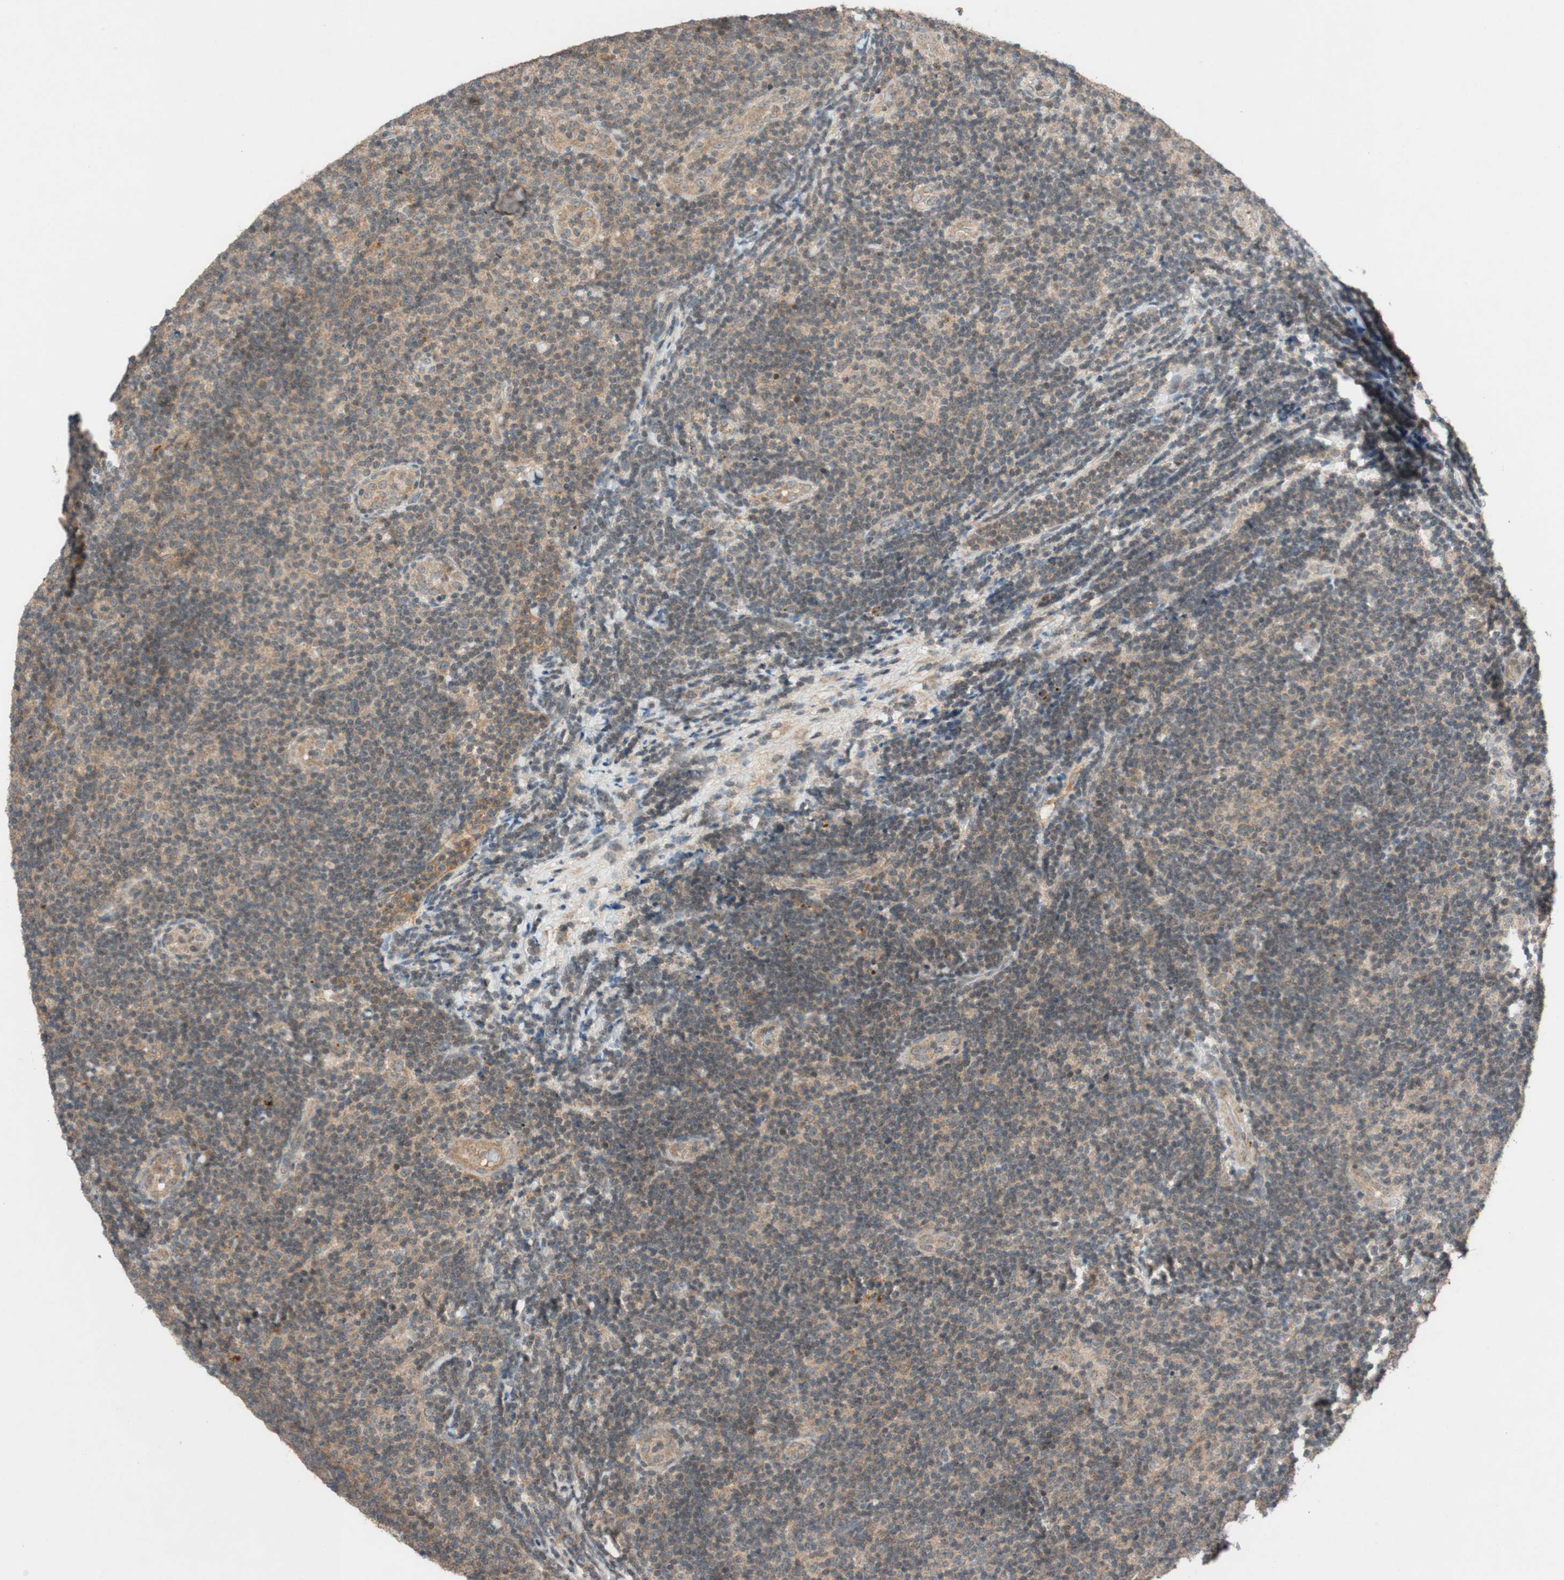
{"staining": {"intensity": "weak", "quantity": ">75%", "location": "cytoplasmic/membranous"}, "tissue": "lymphoma", "cell_type": "Tumor cells", "image_type": "cancer", "snomed": [{"axis": "morphology", "description": "Malignant lymphoma, non-Hodgkin's type, Low grade"}, {"axis": "topography", "description": "Lymph node"}], "caption": "Tumor cells show weak cytoplasmic/membranous positivity in approximately >75% of cells in lymphoma.", "gene": "GLB1", "patient": {"sex": "male", "age": 83}}